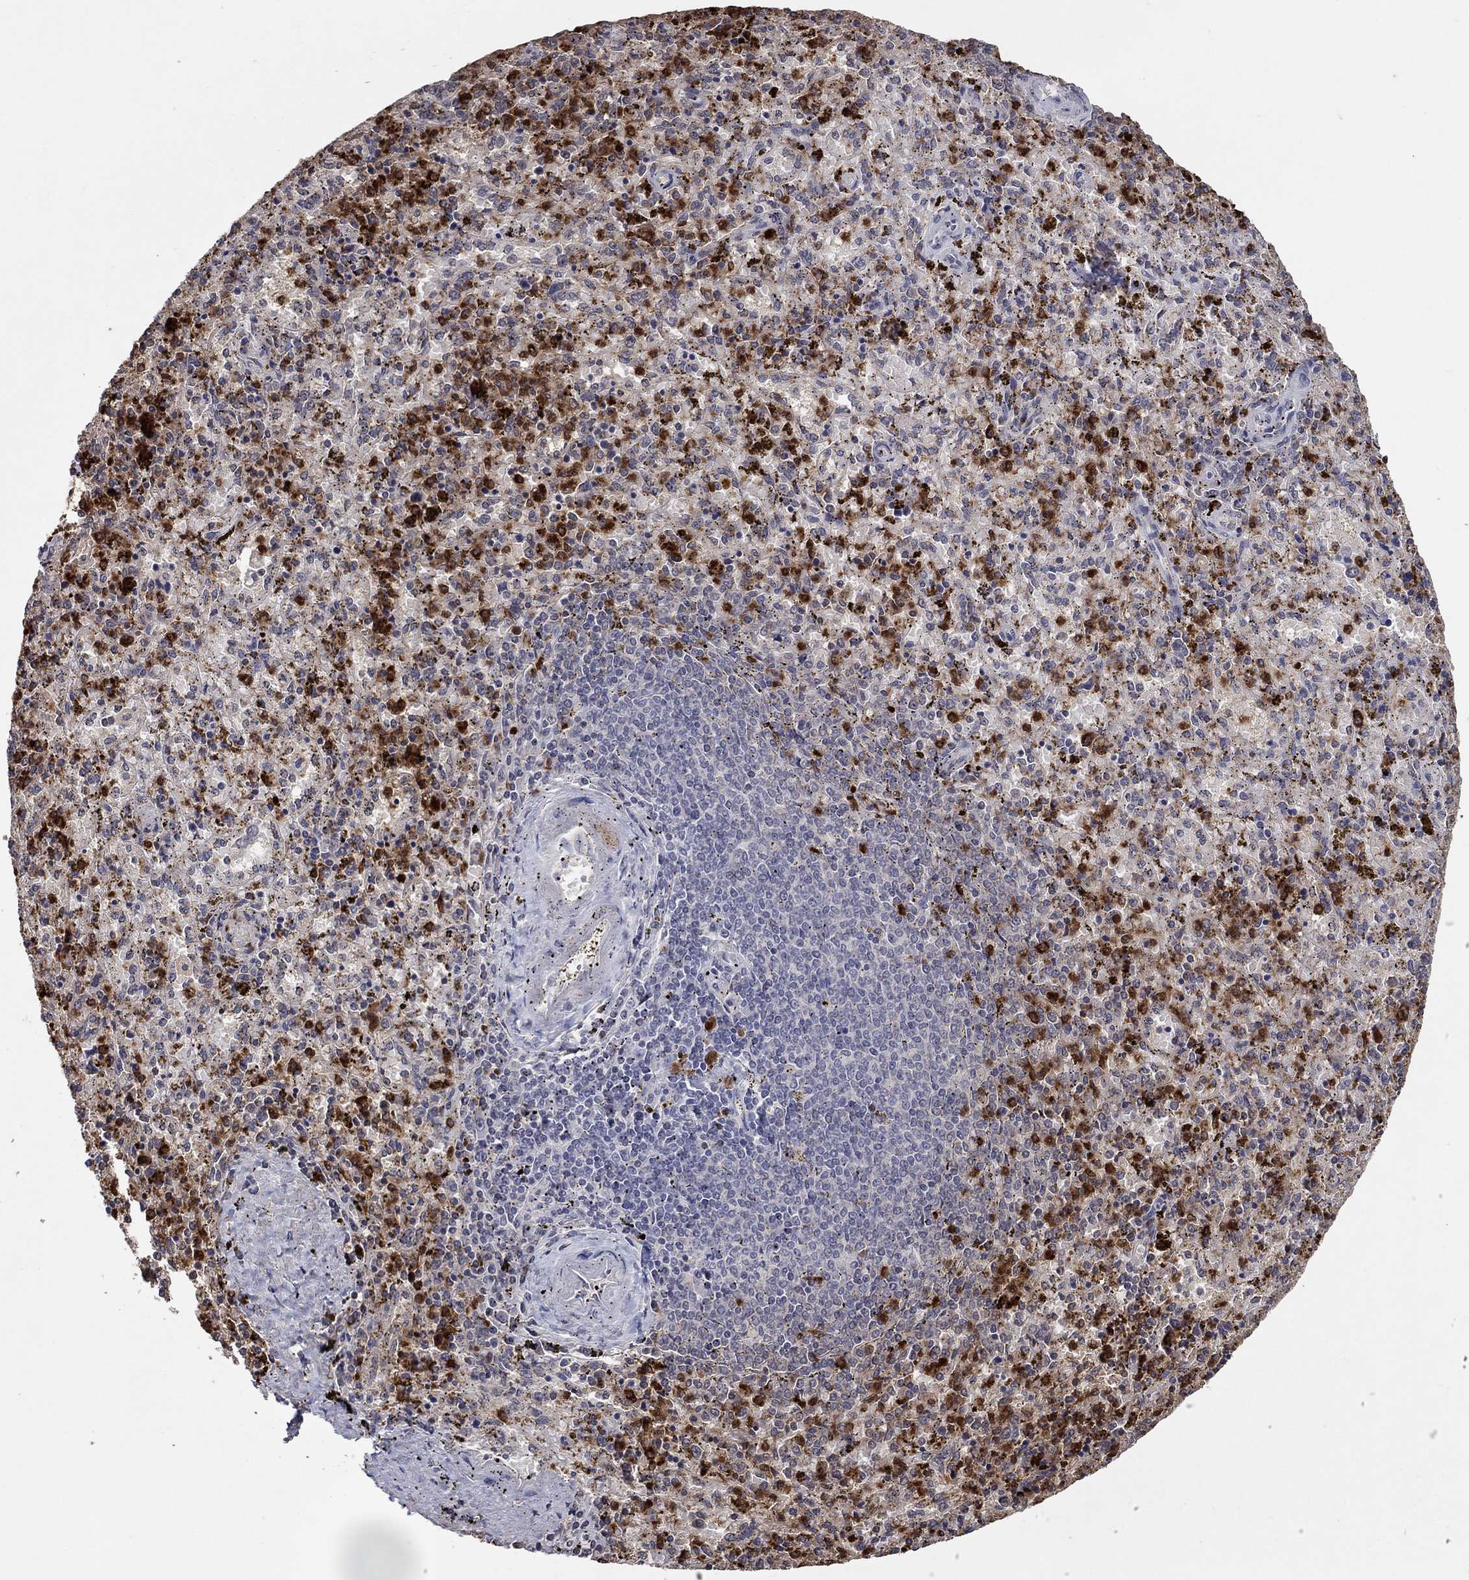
{"staining": {"intensity": "strong", "quantity": "25%-75%", "location": "cytoplasmic/membranous"}, "tissue": "spleen", "cell_type": "Cells in red pulp", "image_type": "normal", "snomed": [{"axis": "morphology", "description": "Normal tissue, NOS"}, {"axis": "topography", "description": "Spleen"}], "caption": "A photomicrograph of human spleen stained for a protein demonstrates strong cytoplasmic/membranous brown staining in cells in red pulp.", "gene": "CCL5", "patient": {"sex": "female", "age": 50}}